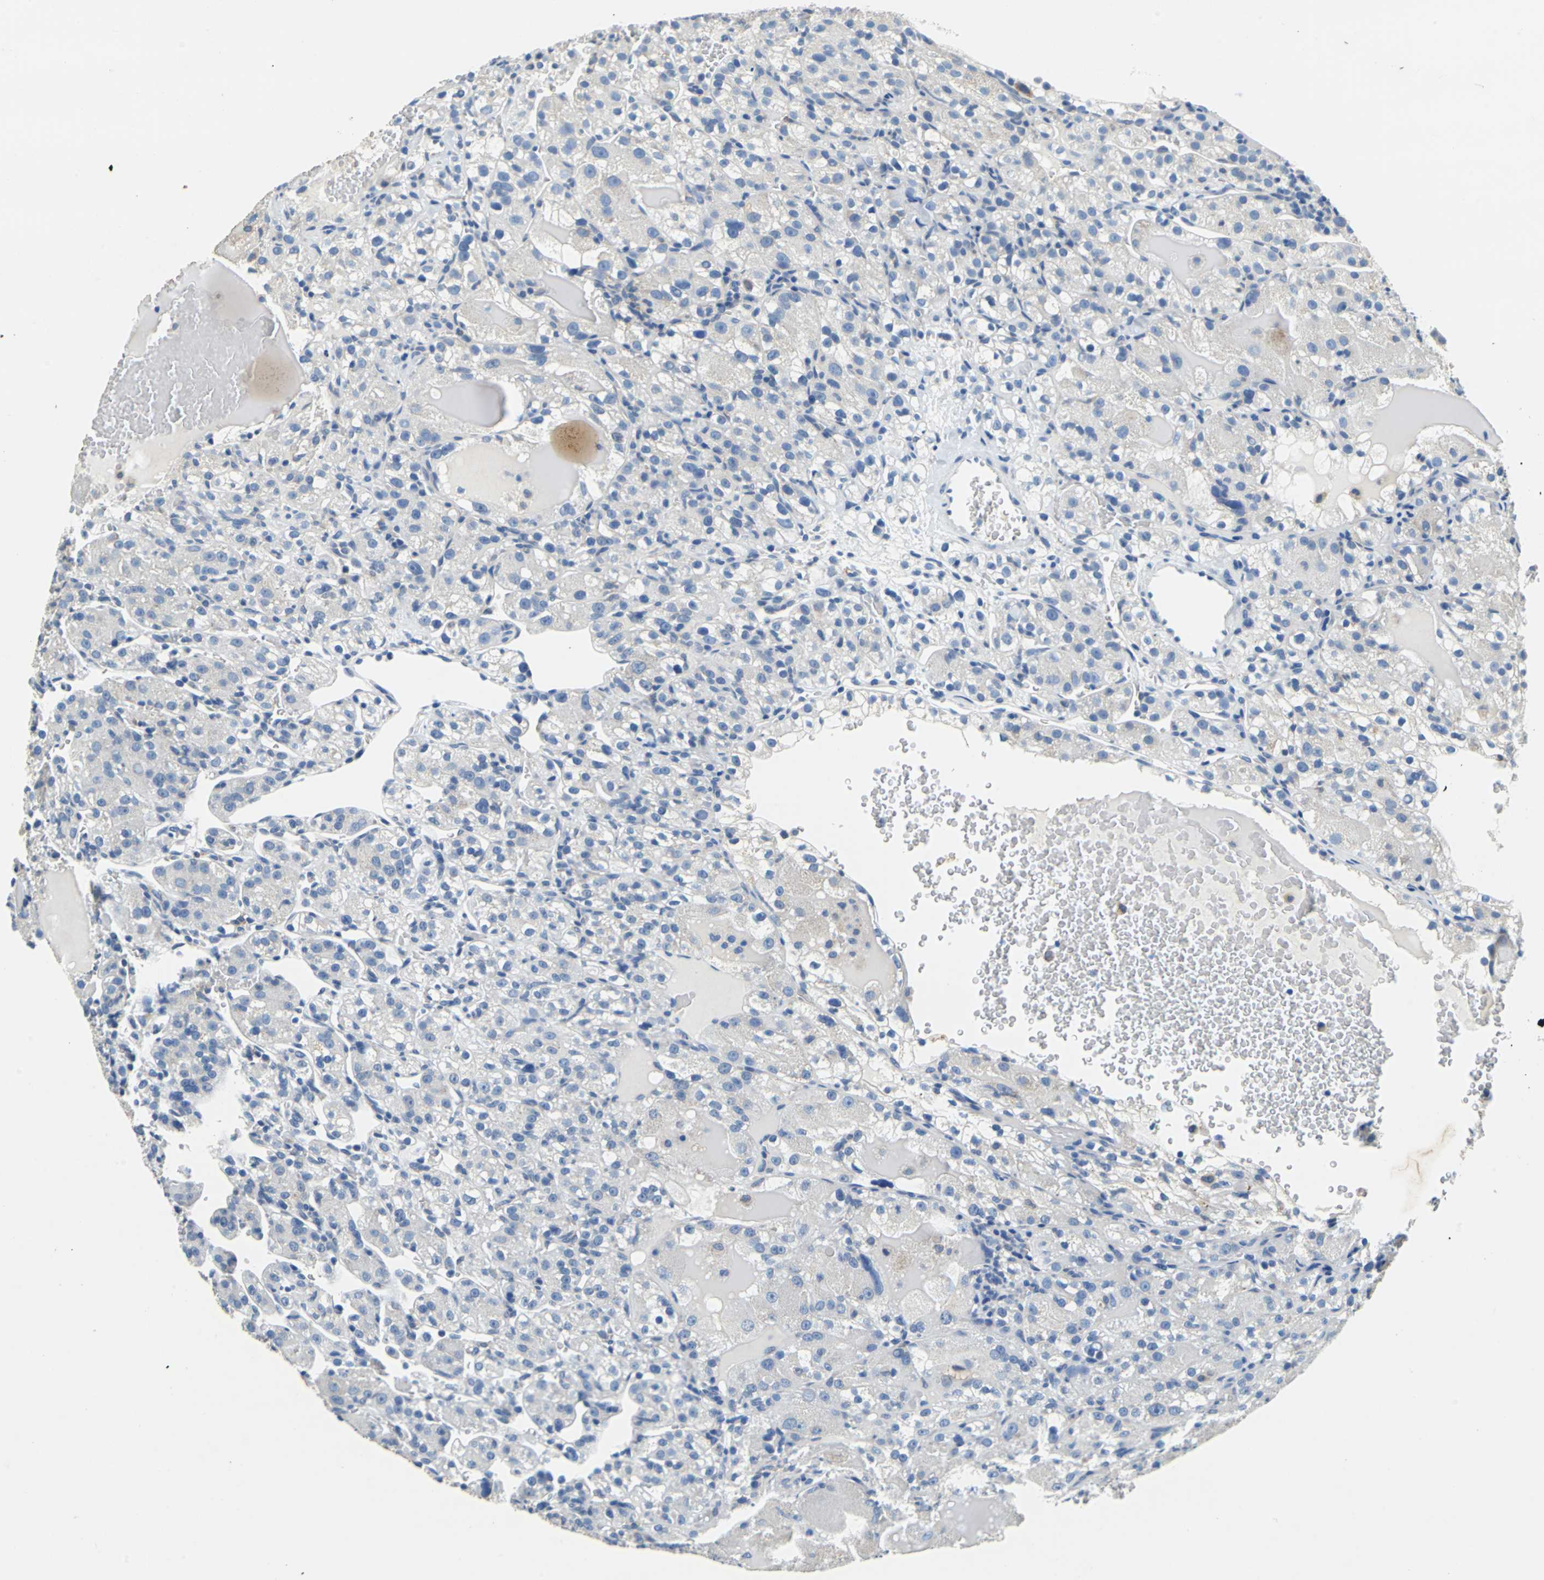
{"staining": {"intensity": "negative", "quantity": "none", "location": "none"}, "tissue": "renal cancer", "cell_type": "Tumor cells", "image_type": "cancer", "snomed": [{"axis": "morphology", "description": "Normal tissue, NOS"}, {"axis": "morphology", "description": "Adenocarcinoma, NOS"}, {"axis": "topography", "description": "Kidney"}], "caption": "Immunohistochemistry of renal cancer (adenocarcinoma) demonstrates no staining in tumor cells.", "gene": "TEX264", "patient": {"sex": "male", "age": 61}}